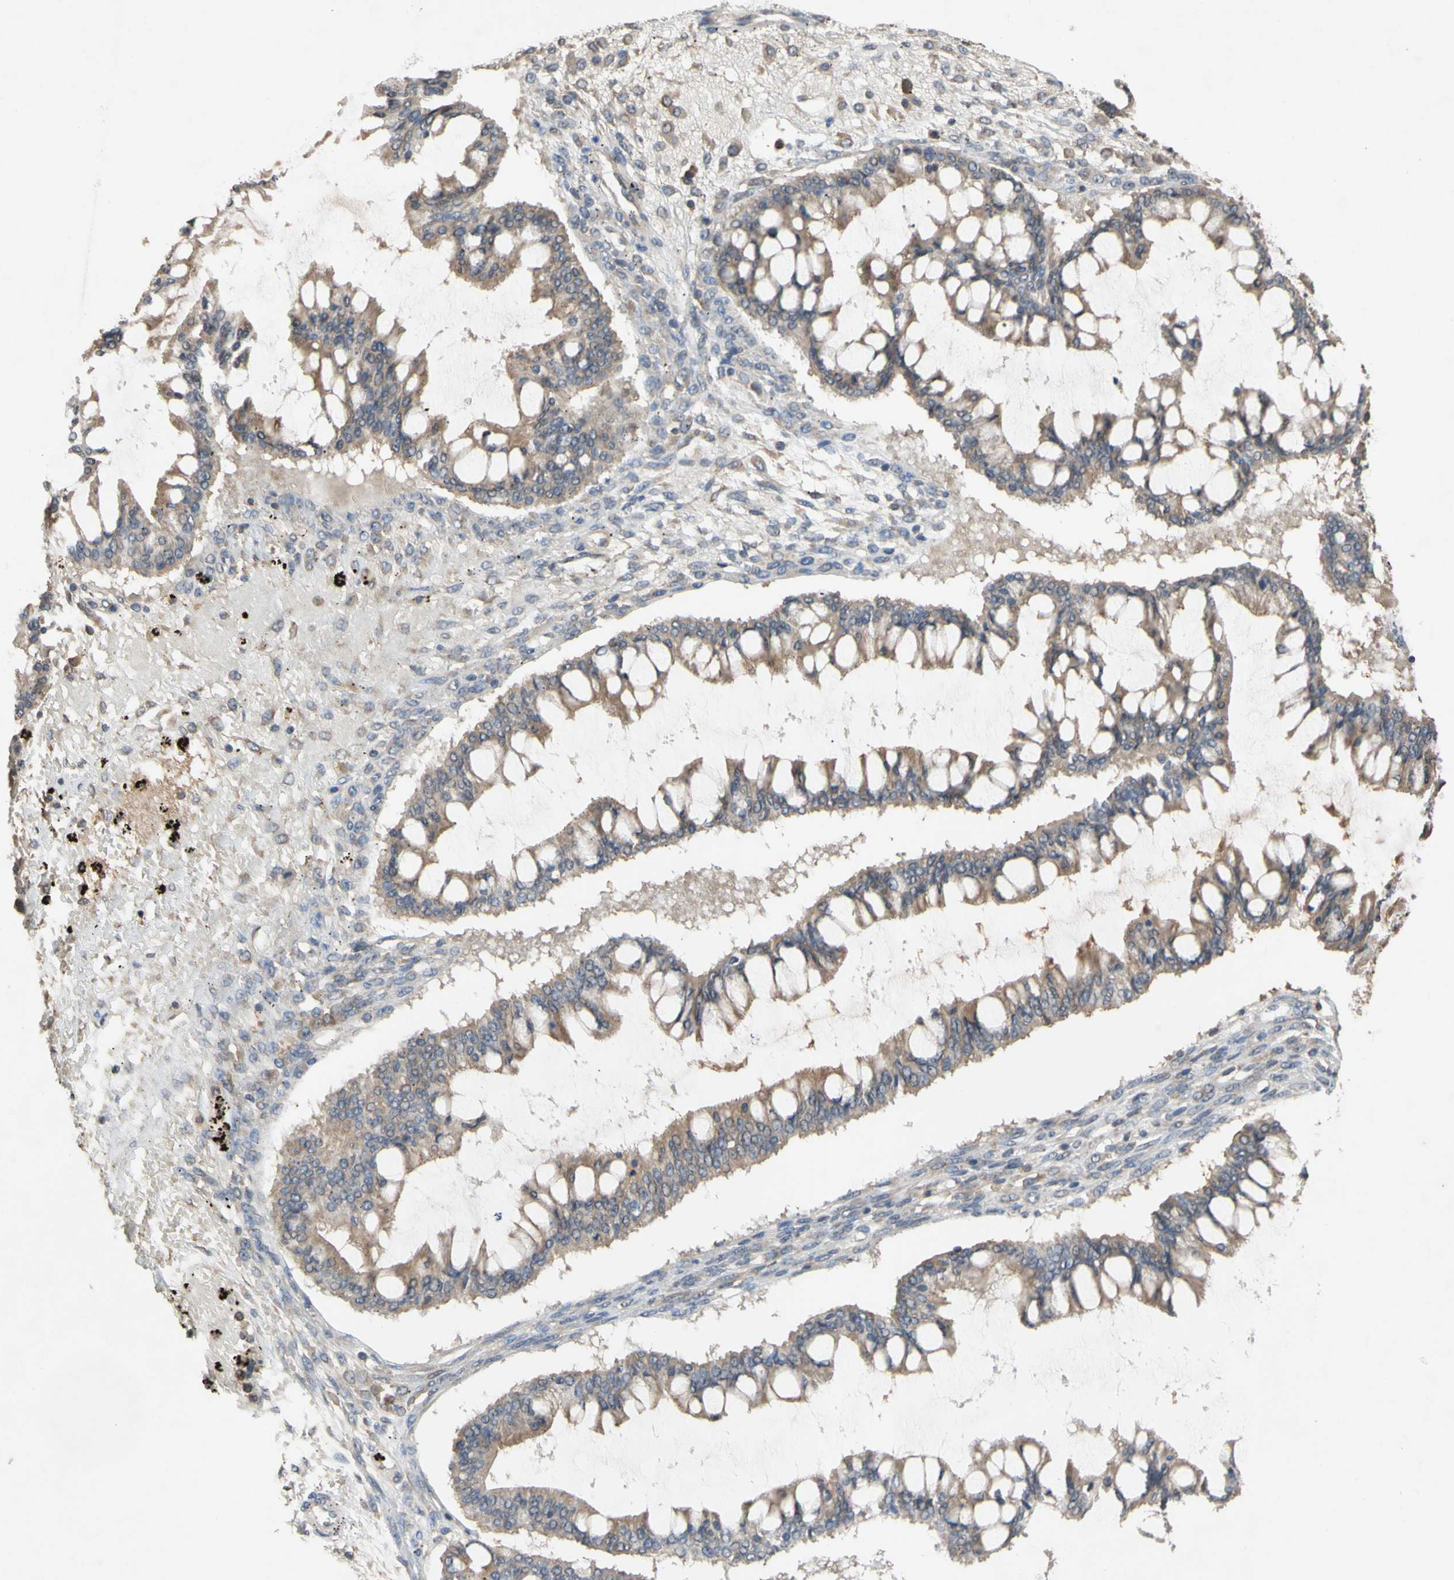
{"staining": {"intensity": "moderate", "quantity": ">75%", "location": "cytoplasmic/membranous"}, "tissue": "ovarian cancer", "cell_type": "Tumor cells", "image_type": "cancer", "snomed": [{"axis": "morphology", "description": "Cystadenocarcinoma, mucinous, NOS"}, {"axis": "topography", "description": "Ovary"}], "caption": "Ovarian cancer was stained to show a protein in brown. There is medium levels of moderate cytoplasmic/membranous expression in approximately >75% of tumor cells.", "gene": "NECTIN3", "patient": {"sex": "female", "age": 73}}